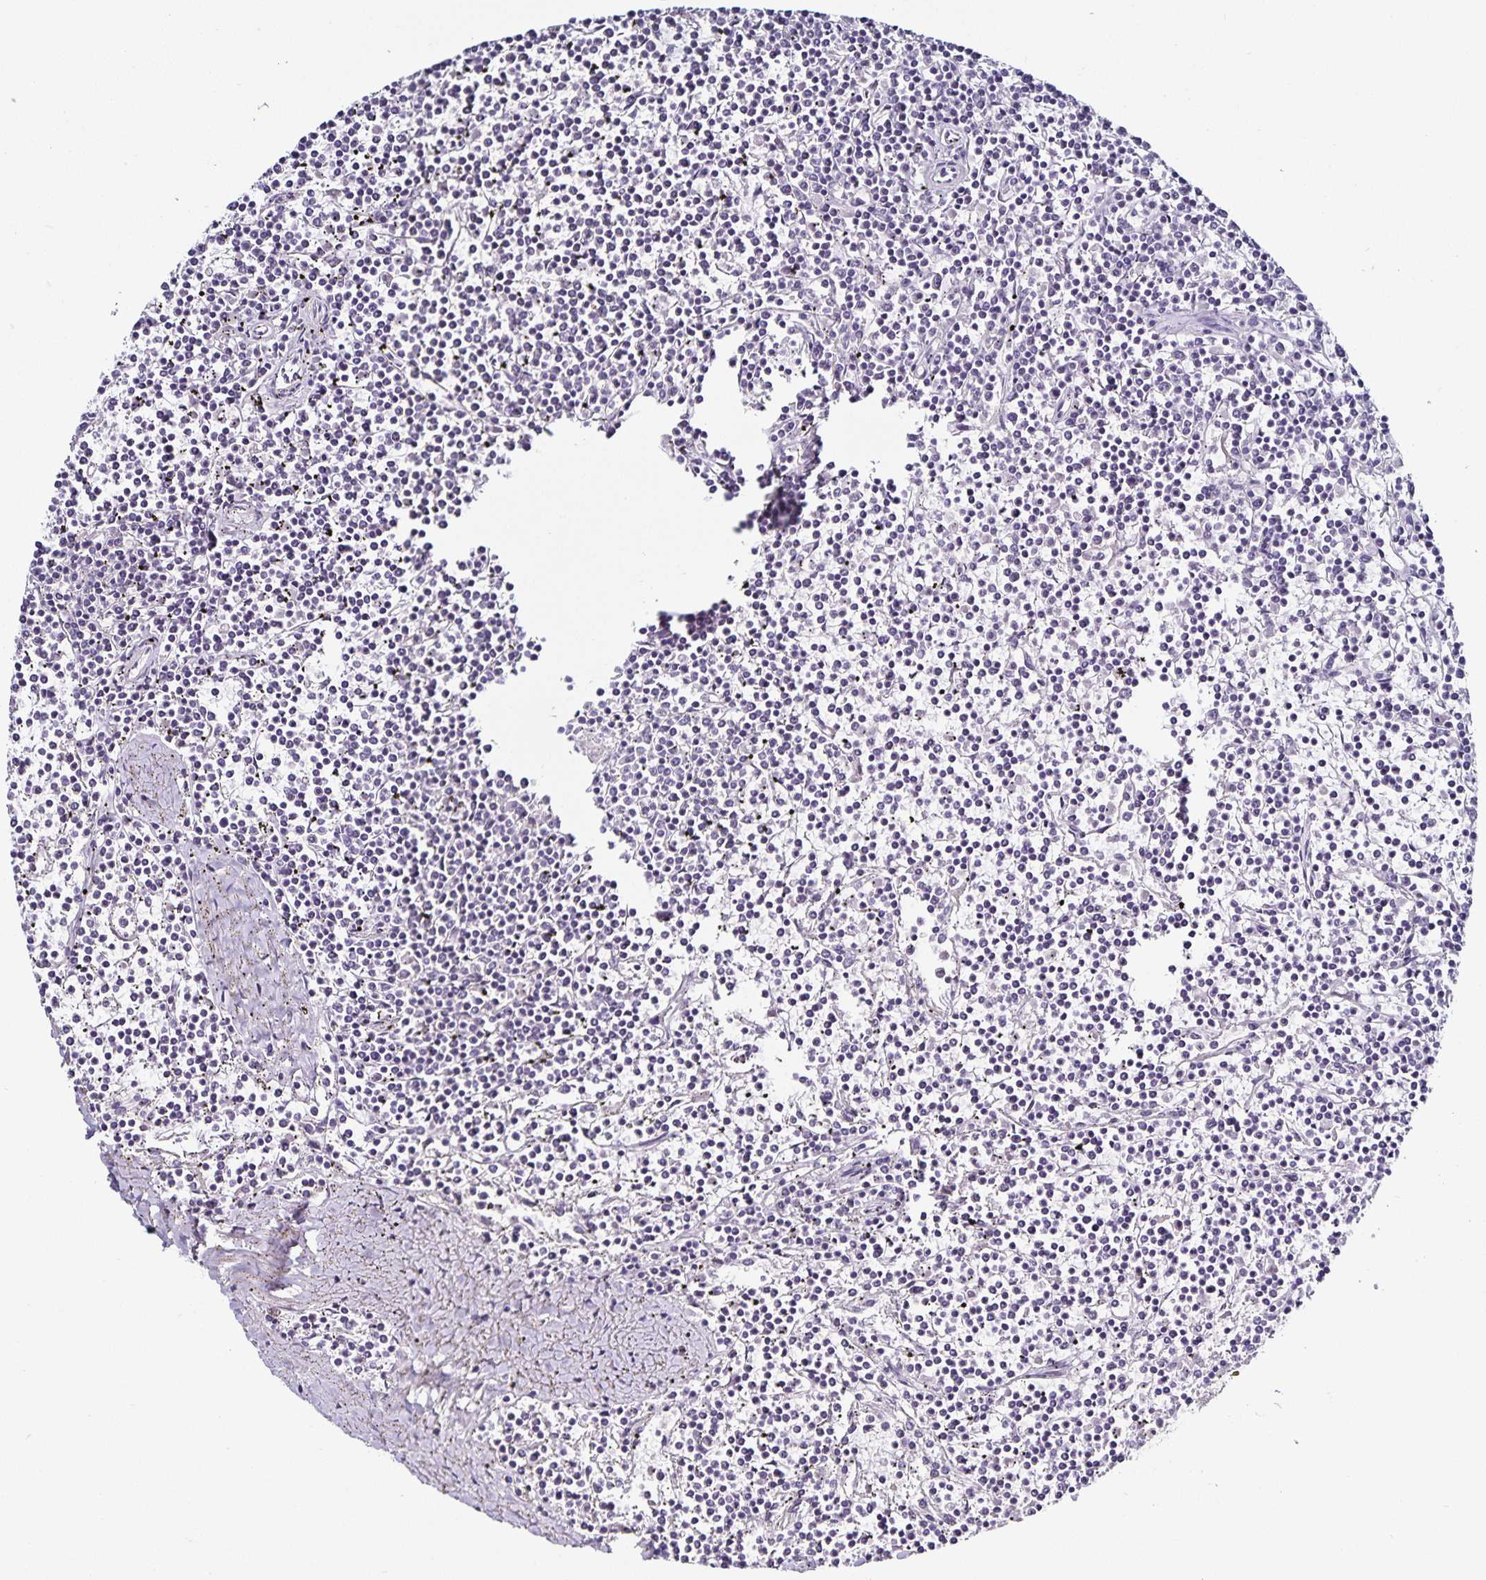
{"staining": {"intensity": "negative", "quantity": "none", "location": "none"}, "tissue": "lymphoma", "cell_type": "Tumor cells", "image_type": "cancer", "snomed": [{"axis": "morphology", "description": "Malignant lymphoma, non-Hodgkin's type, Low grade"}, {"axis": "topography", "description": "Spleen"}], "caption": "There is no significant positivity in tumor cells of lymphoma.", "gene": "TTR", "patient": {"sex": "female", "age": 19}}